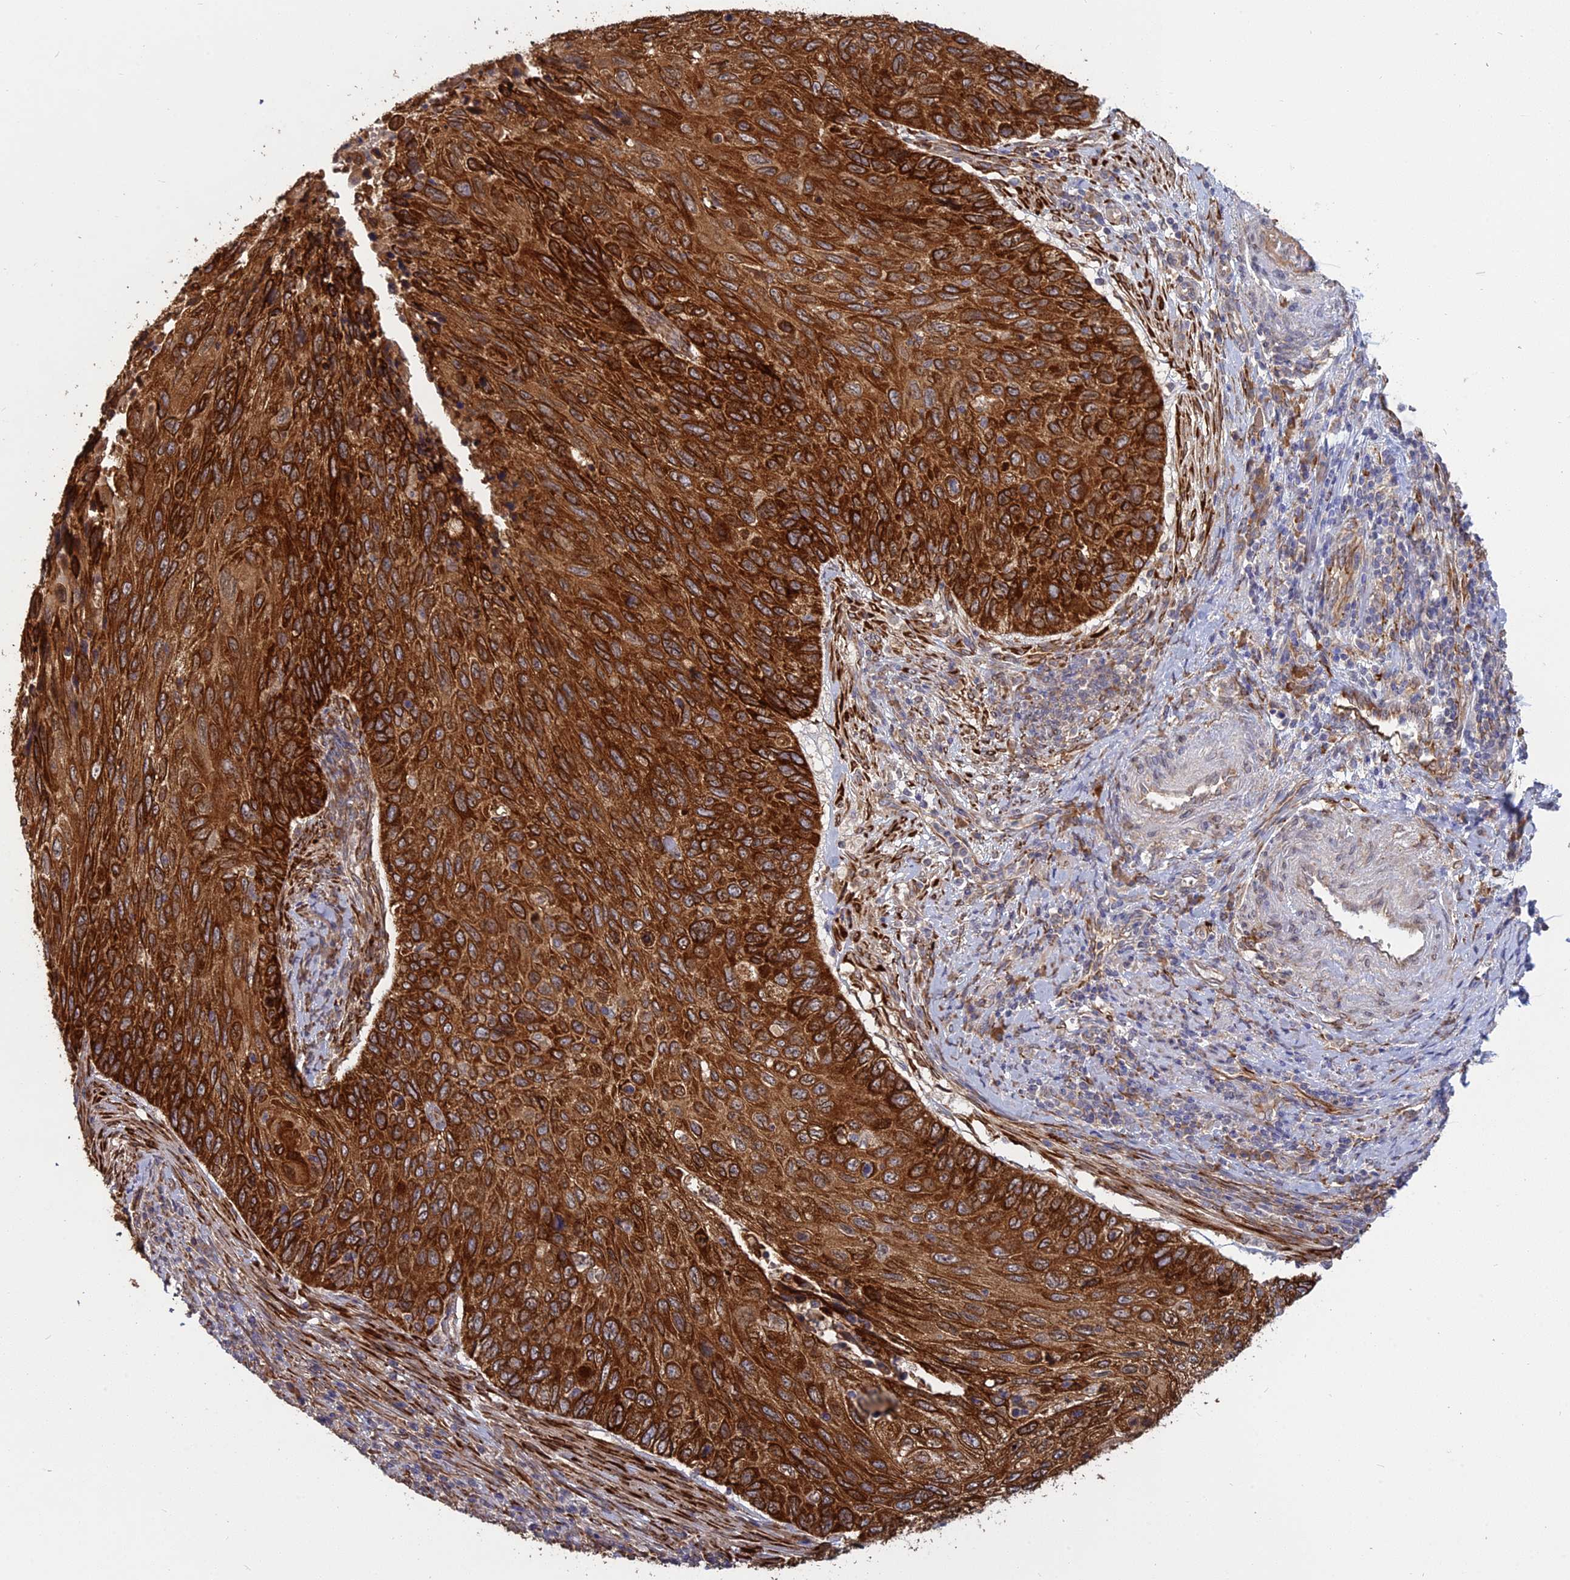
{"staining": {"intensity": "strong", "quantity": ">75%", "location": "cytoplasmic/membranous"}, "tissue": "cervical cancer", "cell_type": "Tumor cells", "image_type": "cancer", "snomed": [{"axis": "morphology", "description": "Squamous cell carcinoma, NOS"}, {"axis": "topography", "description": "Cervix"}], "caption": "An IHC histopathology image of tumor tissue is shown. Protein staining in brown labels strong cytoplasmic/membranous positivity in cervical cancer within tumor cells.", "gene": "PPIC", "patient": {"sex": "female", "age": 70}}